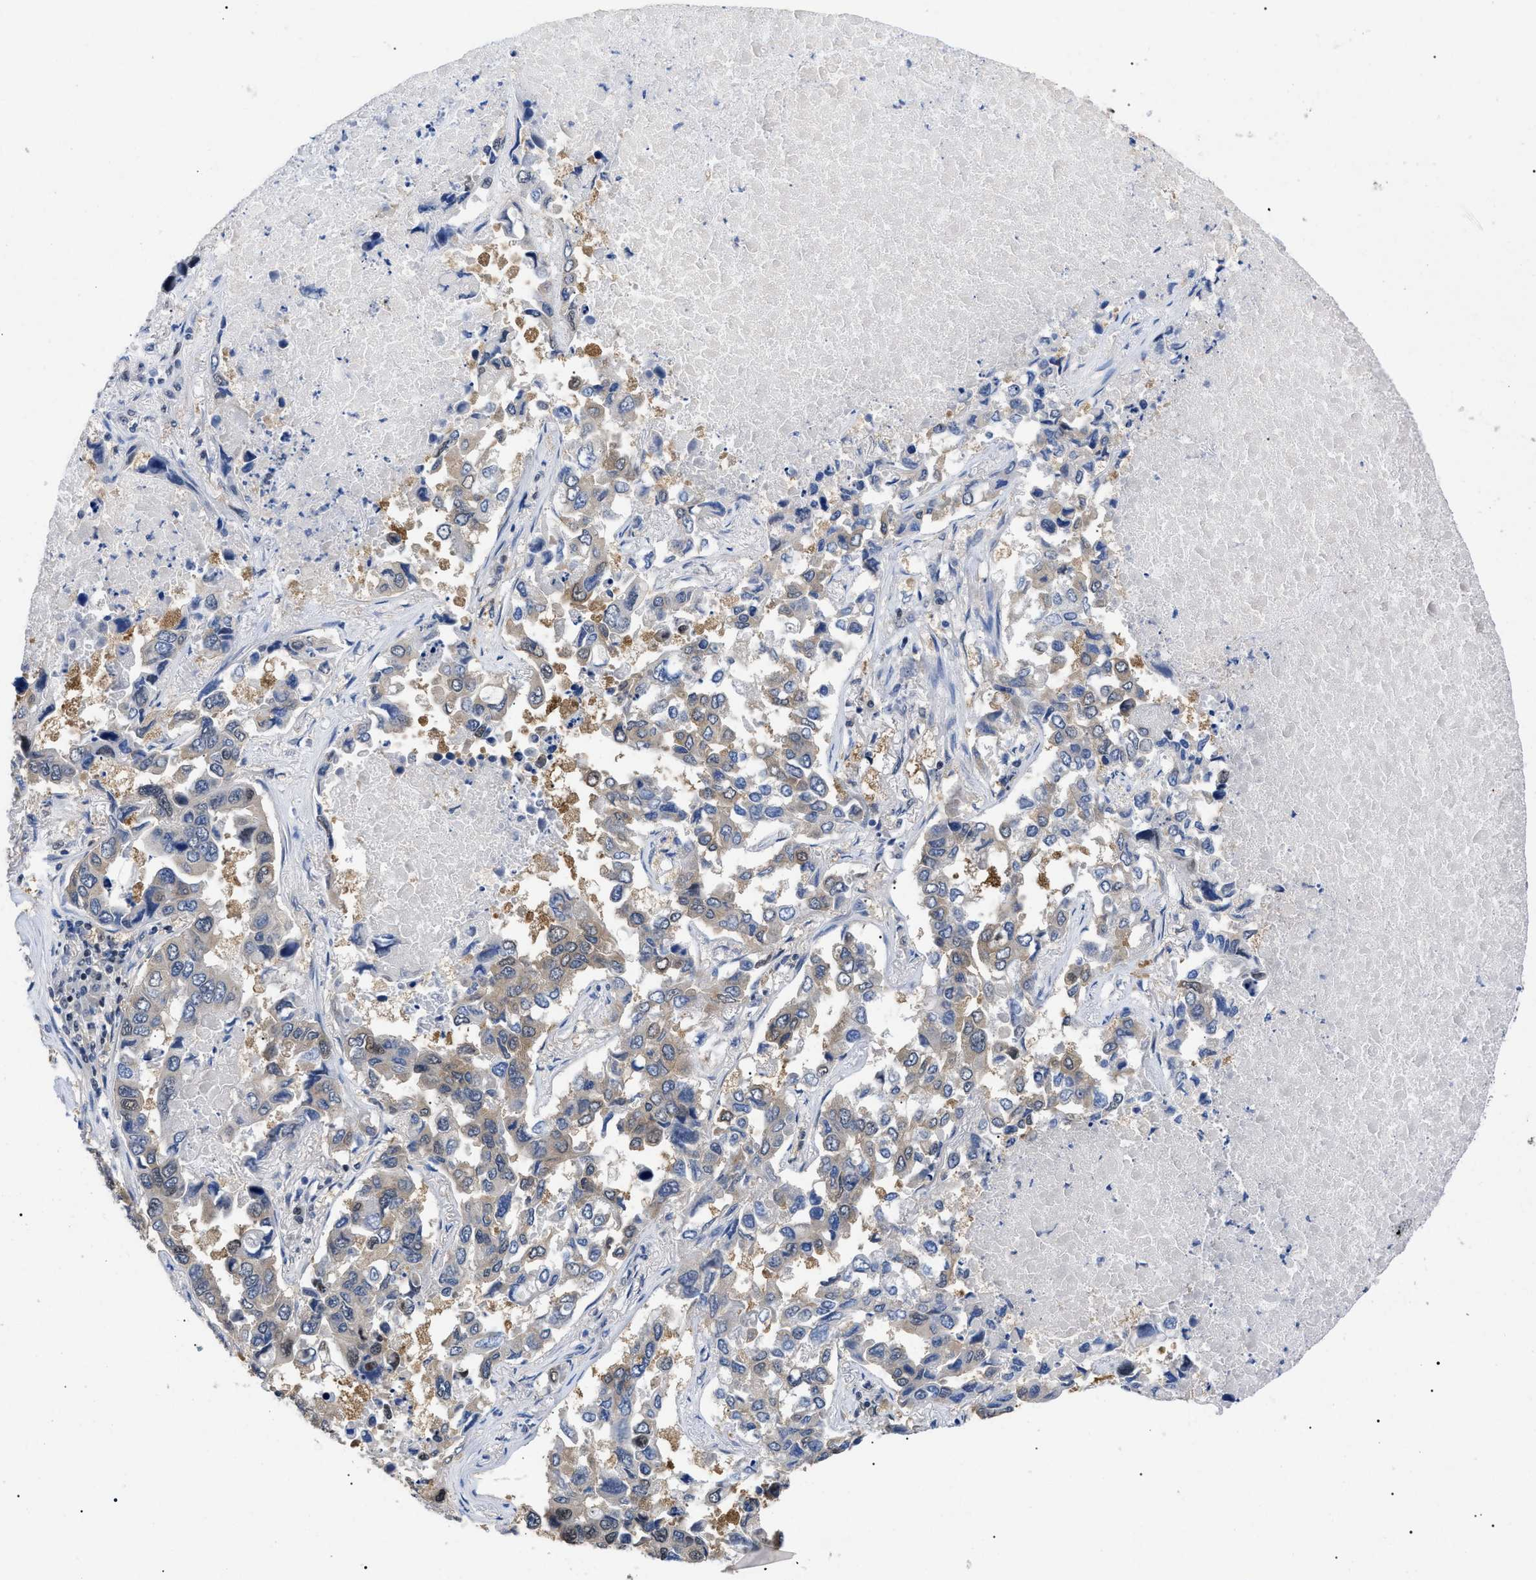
{"staining": {"intensity": "weak", "quantity": ">75%", "location": "cytoplasmic/membranous,nuclear"}, "tissue": "lung cancer", "cell_type": "Tumor cells", "image_type": "cancer", "snomed": [{"axis": "morphology", "description": "Adenocarcinoma, NOS"}, {"axis": "topography", "description": "Lung"}], "caption": "Lung cancer stained for a protein (brown) reveals weak cytoplasmic/membranous and nuclear positive expression in approximately >75% of tumor cells.", "gene": "GARRE1", "patient": {"sex": "male", "age": 64}}